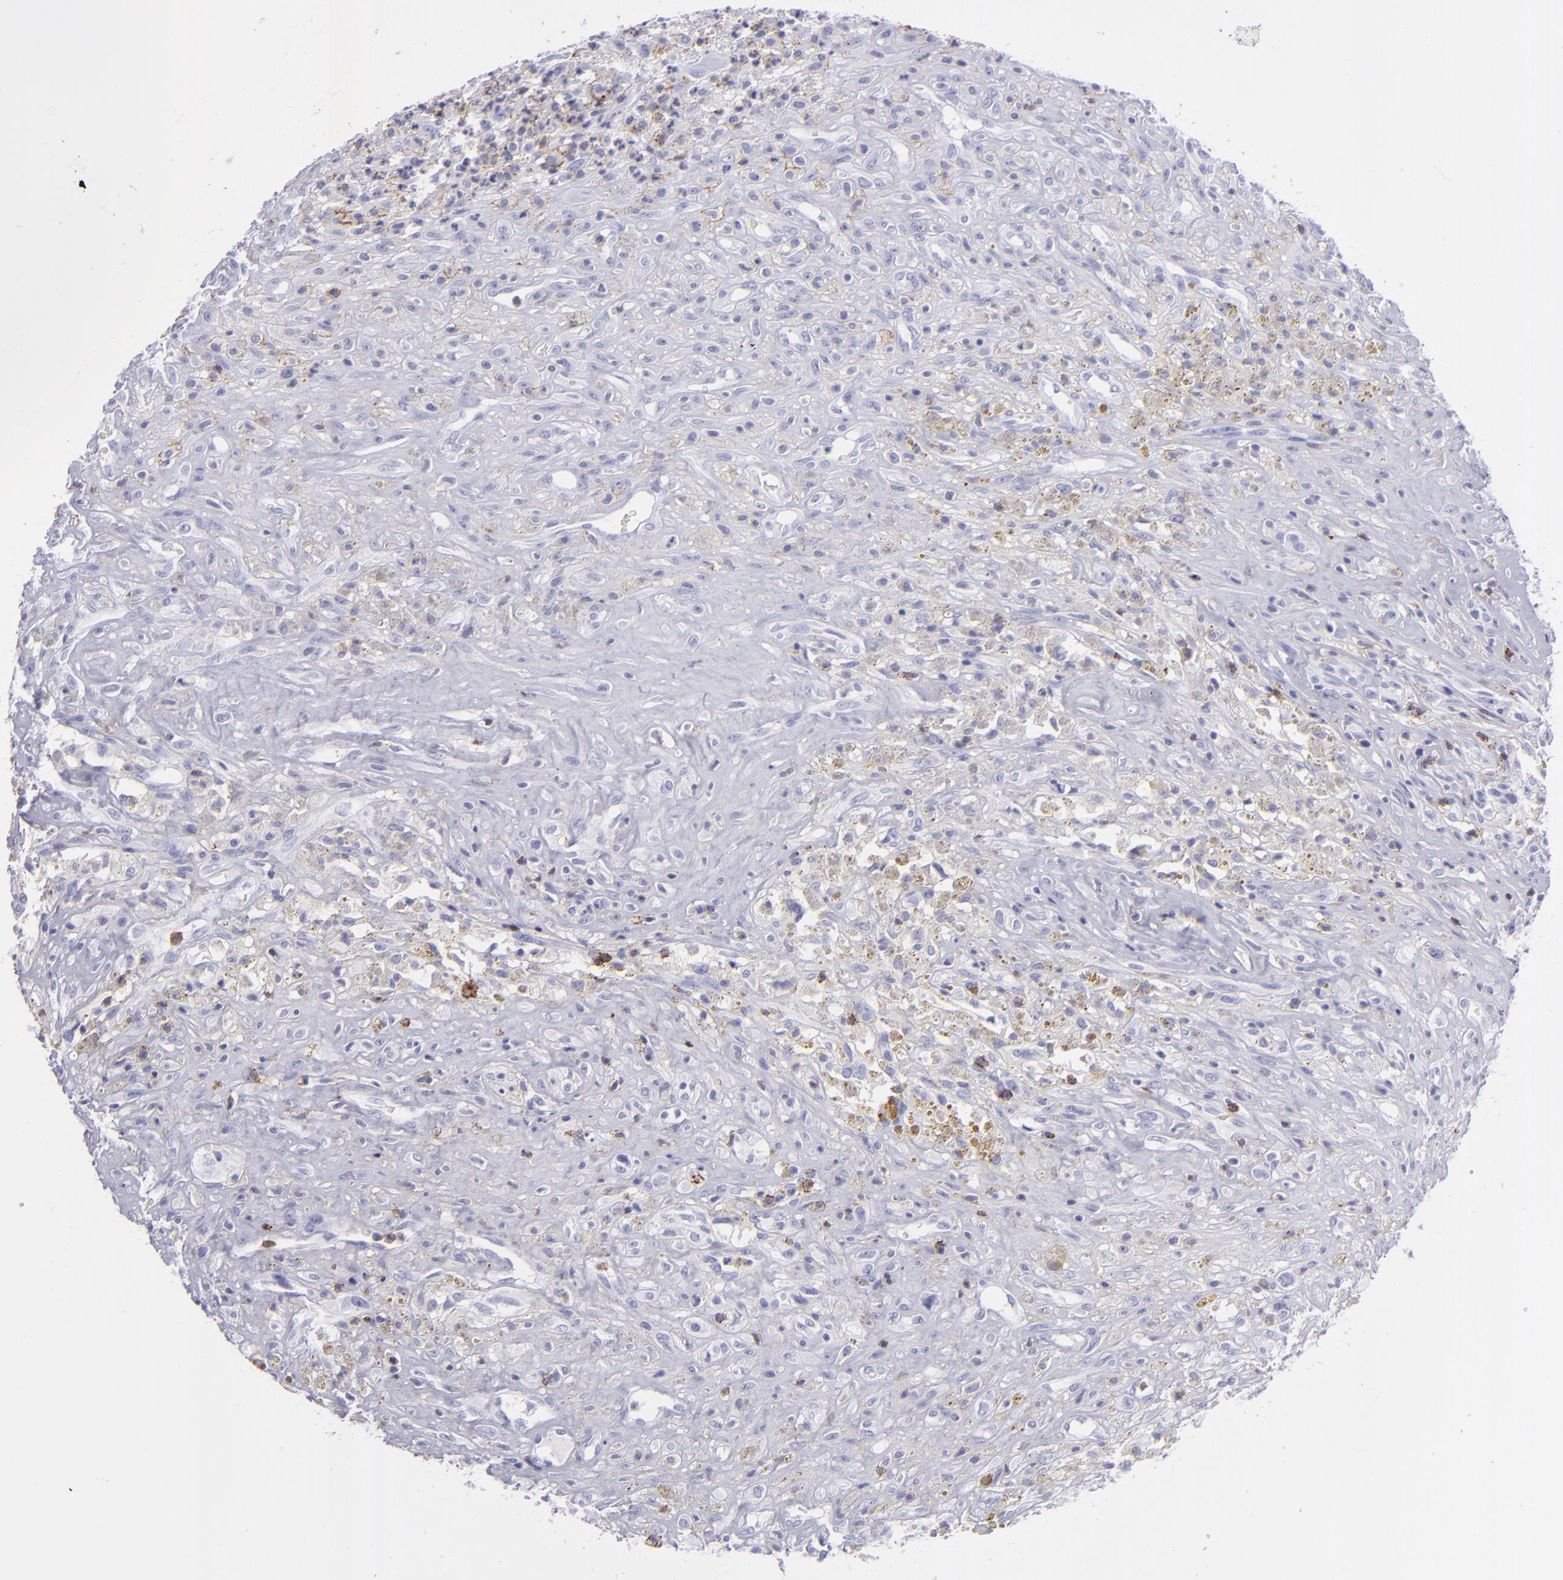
{"staining": {"intensity": "negative", "quantity": "none", "location": "none"}, "tissue": "glioma", "cell_type": "Tumor cells", "image_type": "cancer", "snomed": [{"axis": "morphology", "description": "Glioma, malignant, High grade"}, {"axis": "topography", "description": "Brain"}], "caption": "DAB (3,3'-diaminobenzidine) immunohistochemical staining of human malignant glioma (high-grade) exhibits no significant positivity in tumor cells.", "gene": "SELPLG", "patient": {"sex": "male", "age": 66}}